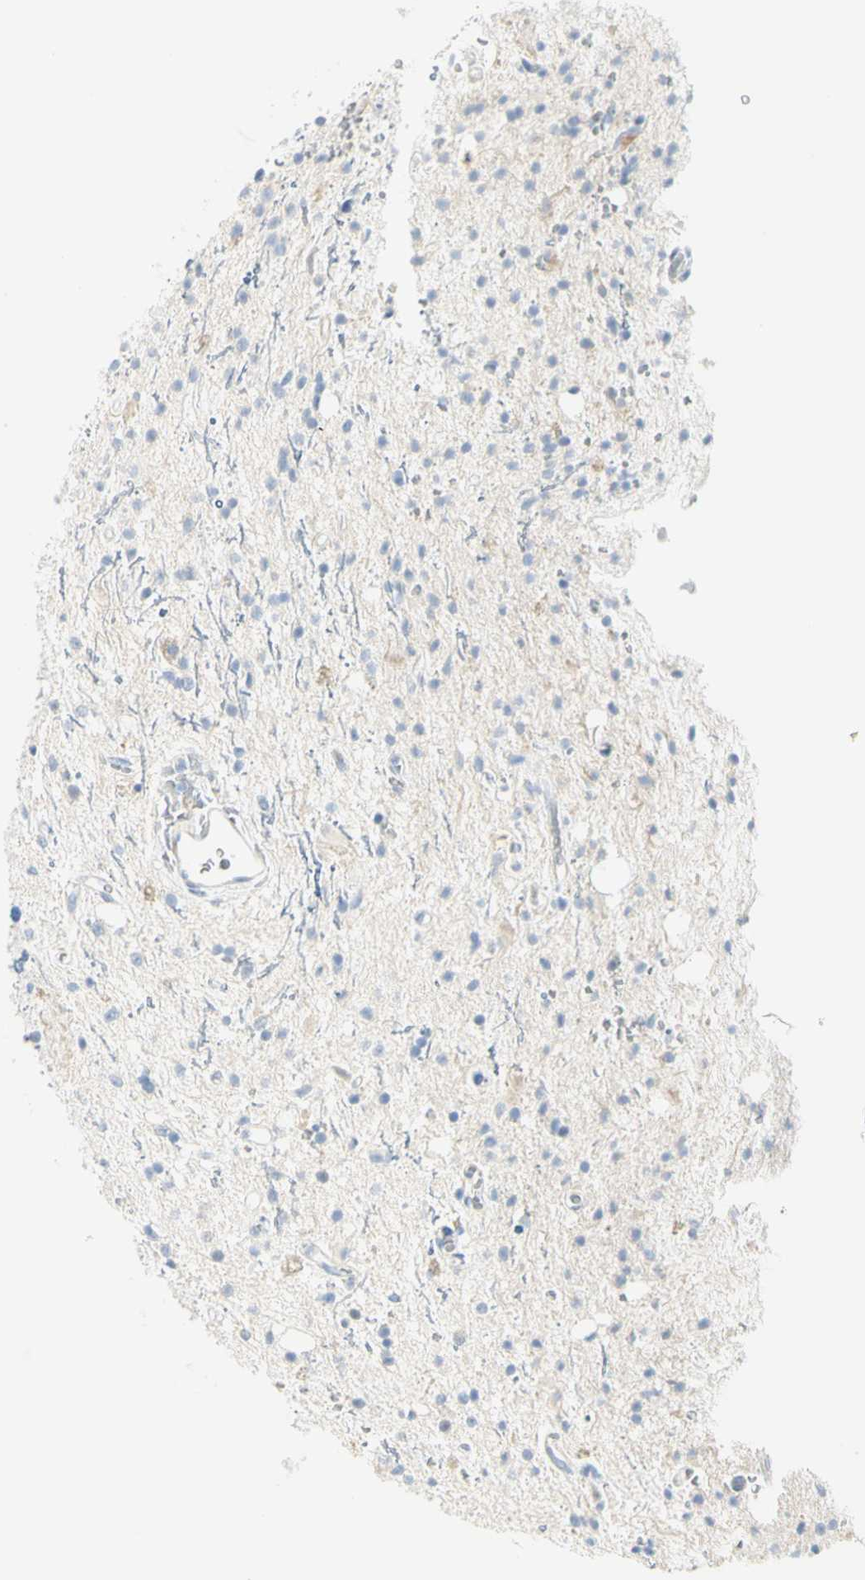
{"staining": {"intensity": "negative", "quantity": "none", "location": "none"}, "tissue": "glioma", "cell_type": "Tumor cells", "image_type": "cancer", "snomed": [{"axis": "morphology", "description": "Glioma, malignant, High grade"}, {"axis": "topography", "description": "Brain"}], "caption": "An immunohistochemistry (IHC) micrograph of glioma is shown. There is no staining in tumor cells of glioma. (DAB immunohistochemistry (IHC) with hematoxylin counter stain).", "gene": "TNFSF11", "patient": {"sex": "male", "age": 47}}